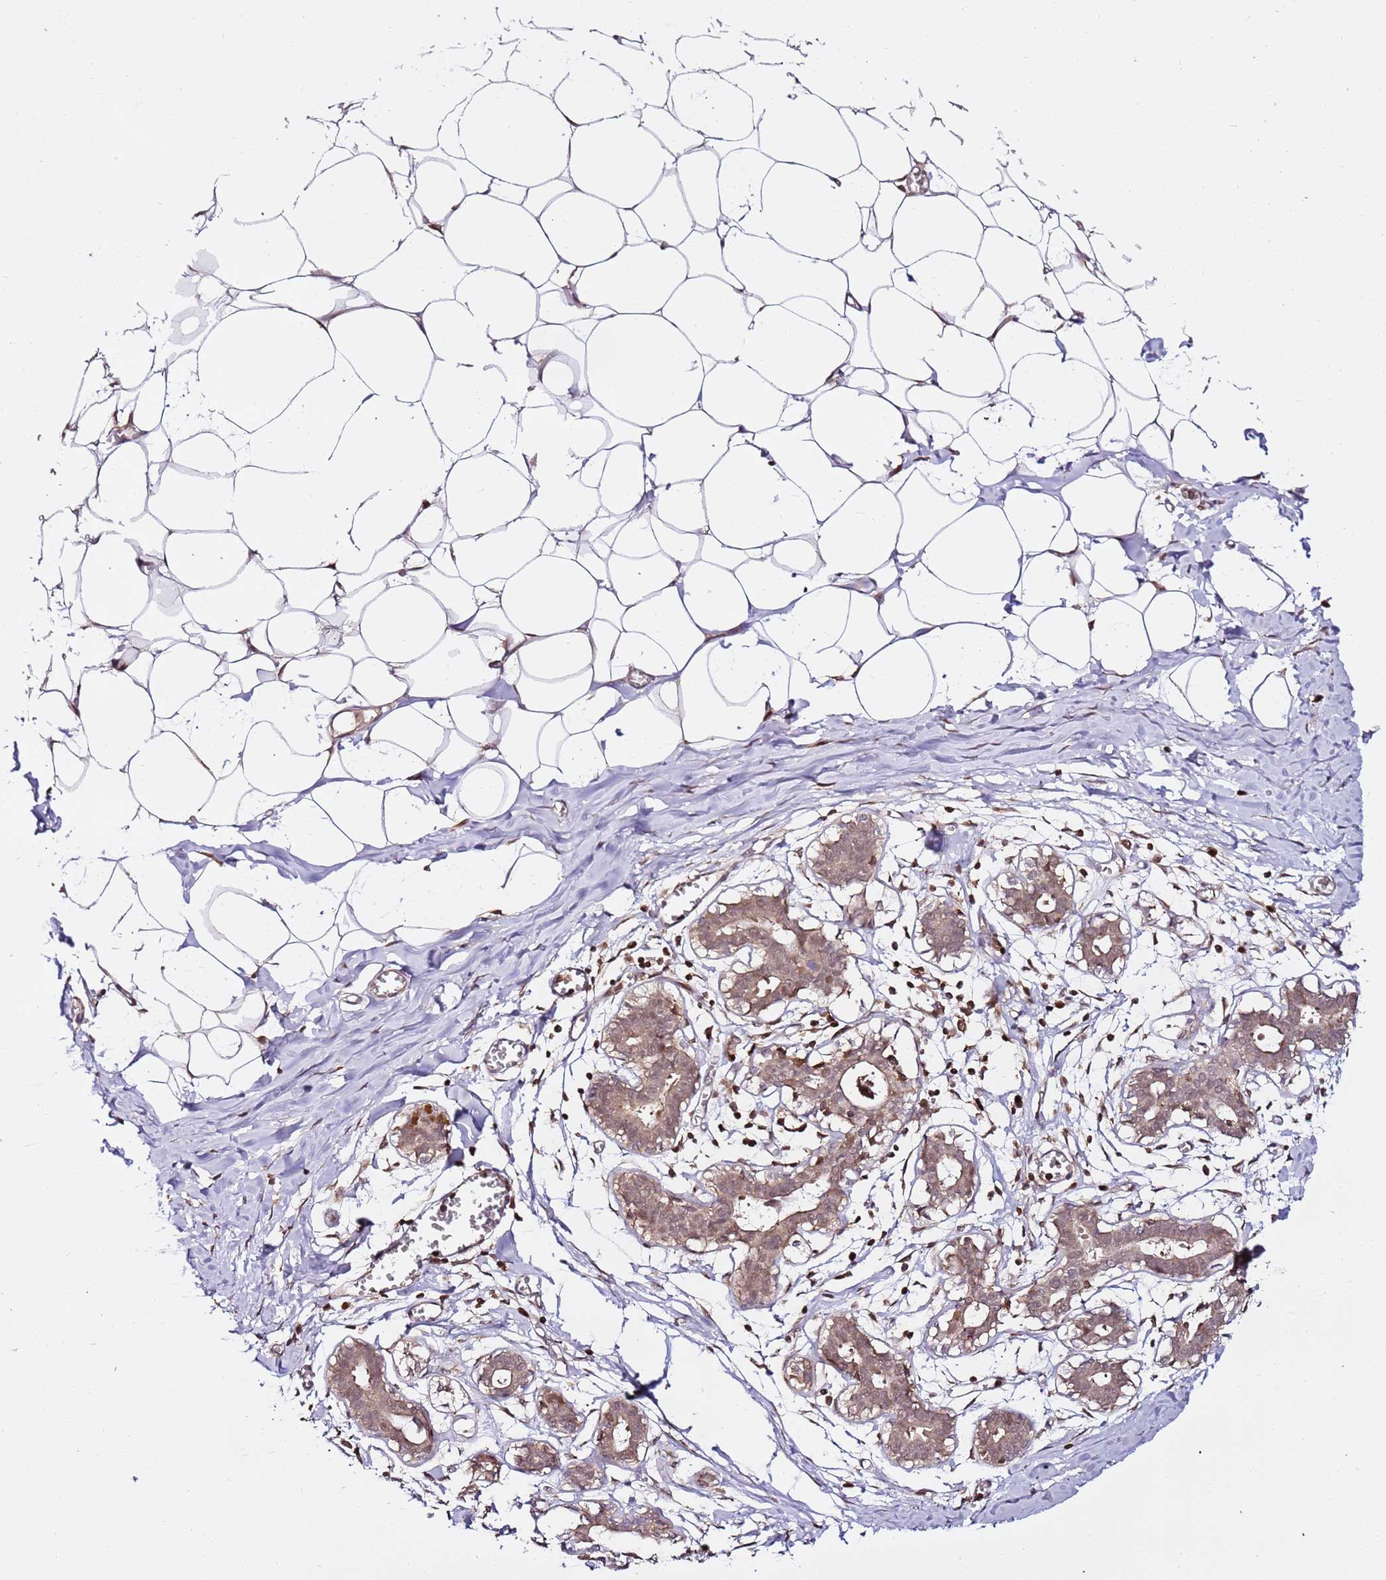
{"staining": {"intensity": "moderate", "quantity": ">75%", "location": "cytoplasmic/membranous,nuclear"}, "tissue": "breast", "cell_type": "Adipocytes", "image_type": "normal", "snomed": [{"axis": "morphology", "description": "Normal tissue, NOS"}, {"axis": "topography", "description": "Breast"}], "caption": "Breast stained with DAB (3,3'-diaminobenzidine) immunohistochemistry reveals medium levels of moderate cytoplasmic/membranous,nuclear staining in approximately >75% of adipocytes.", "gene": "OR5V1", "patient": {"sex": "female", "age": 27}}